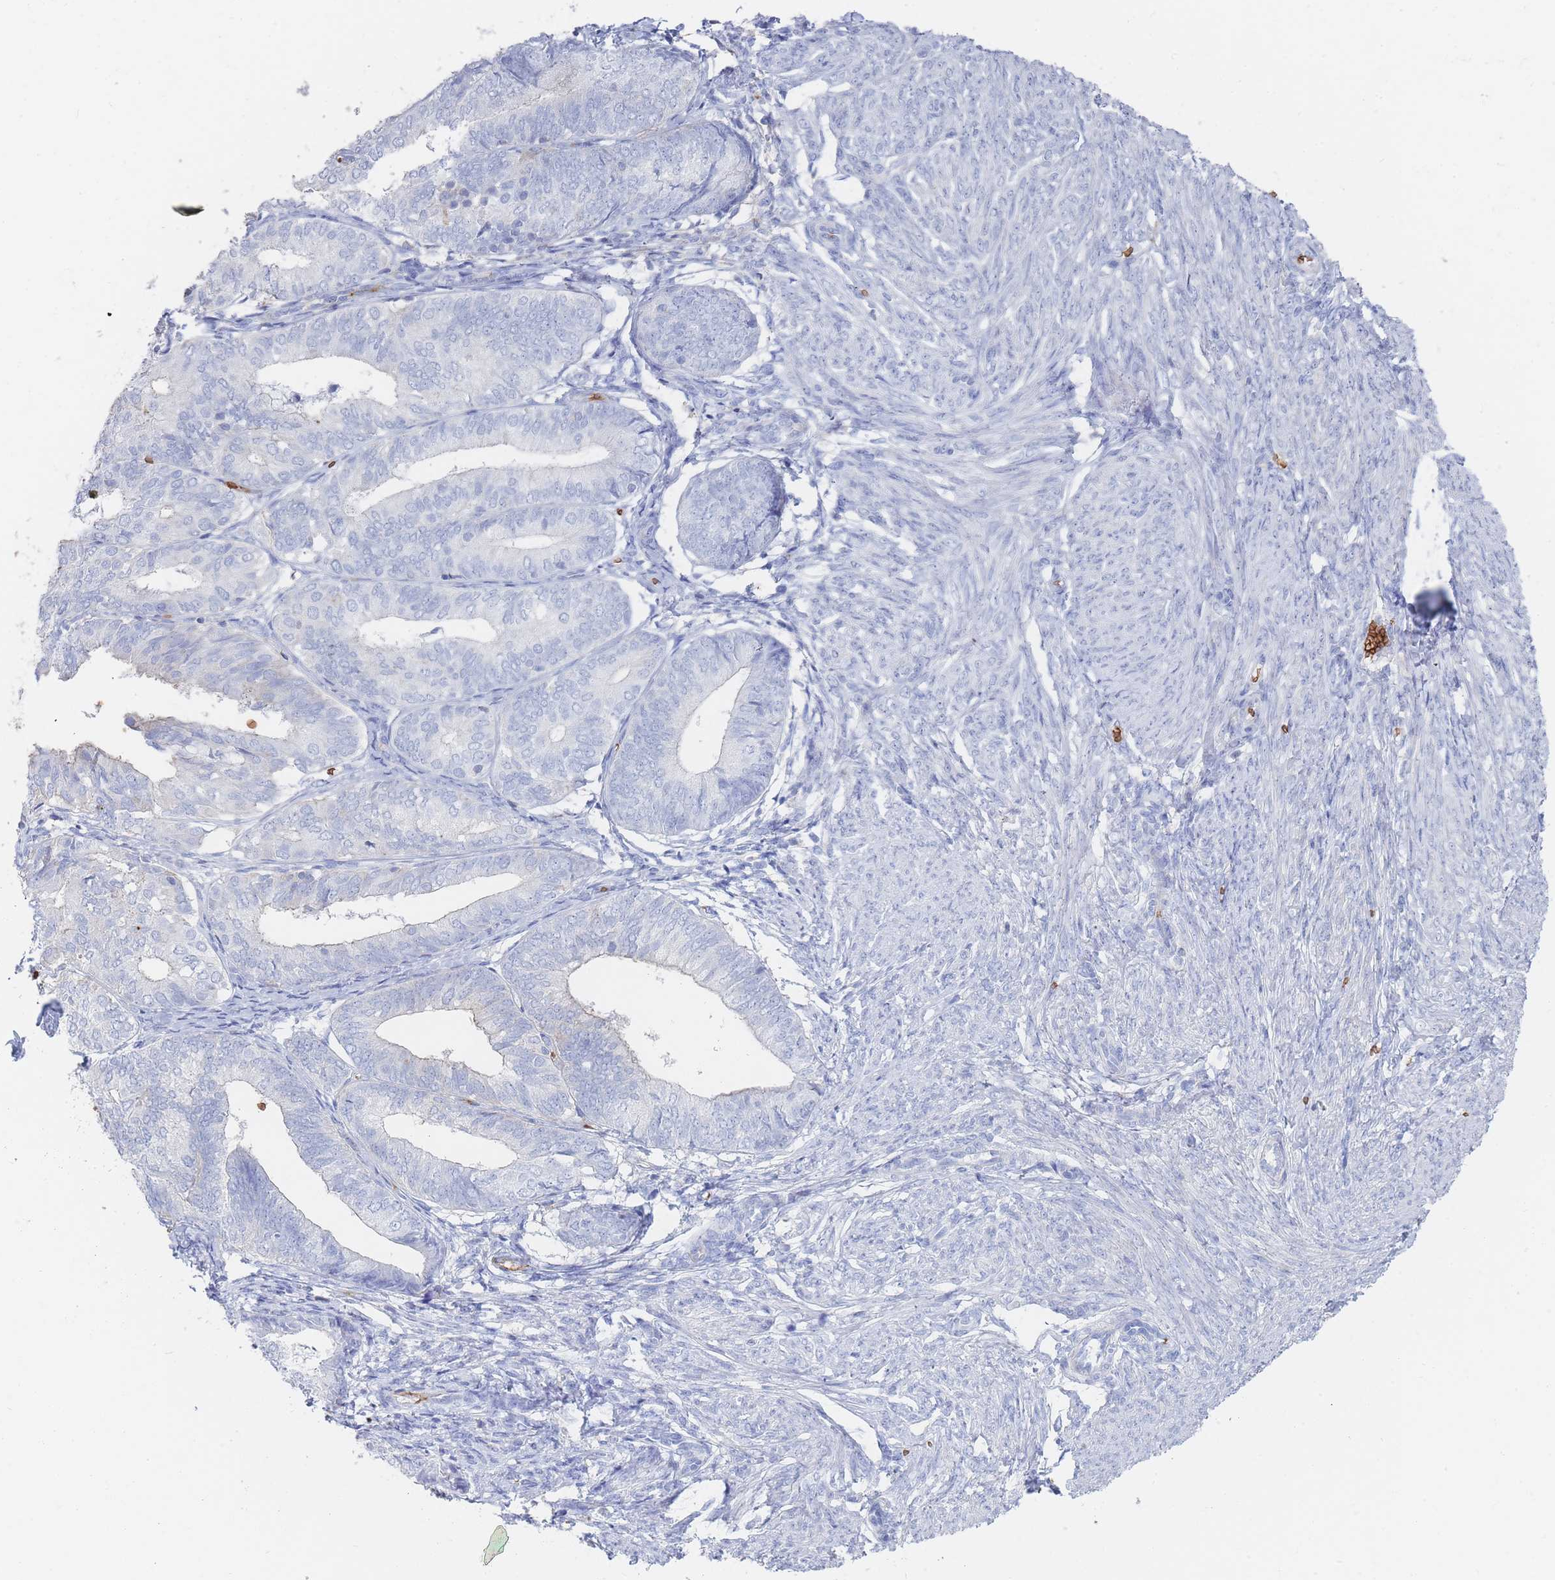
{"staining": {"intensity": "negative", "quantity": "none", "location": "none"}, "tissue": "endometrial cancer", "cell_type": "Tumor cells", "image_type": "cancer", "snomed": [{"axis": "morphology", "description": "Adenocarcinoma, NOS"}, {"axis": "topography", "description": "Endometrium"}], "caption": "Tumor cells are negative for brown protein staining in endometrial cancer (adenocarcinoma). Nuclei are stained in blue.", "gene": "SLC2A1", "patient": {"sex": "female", "age": 87}}